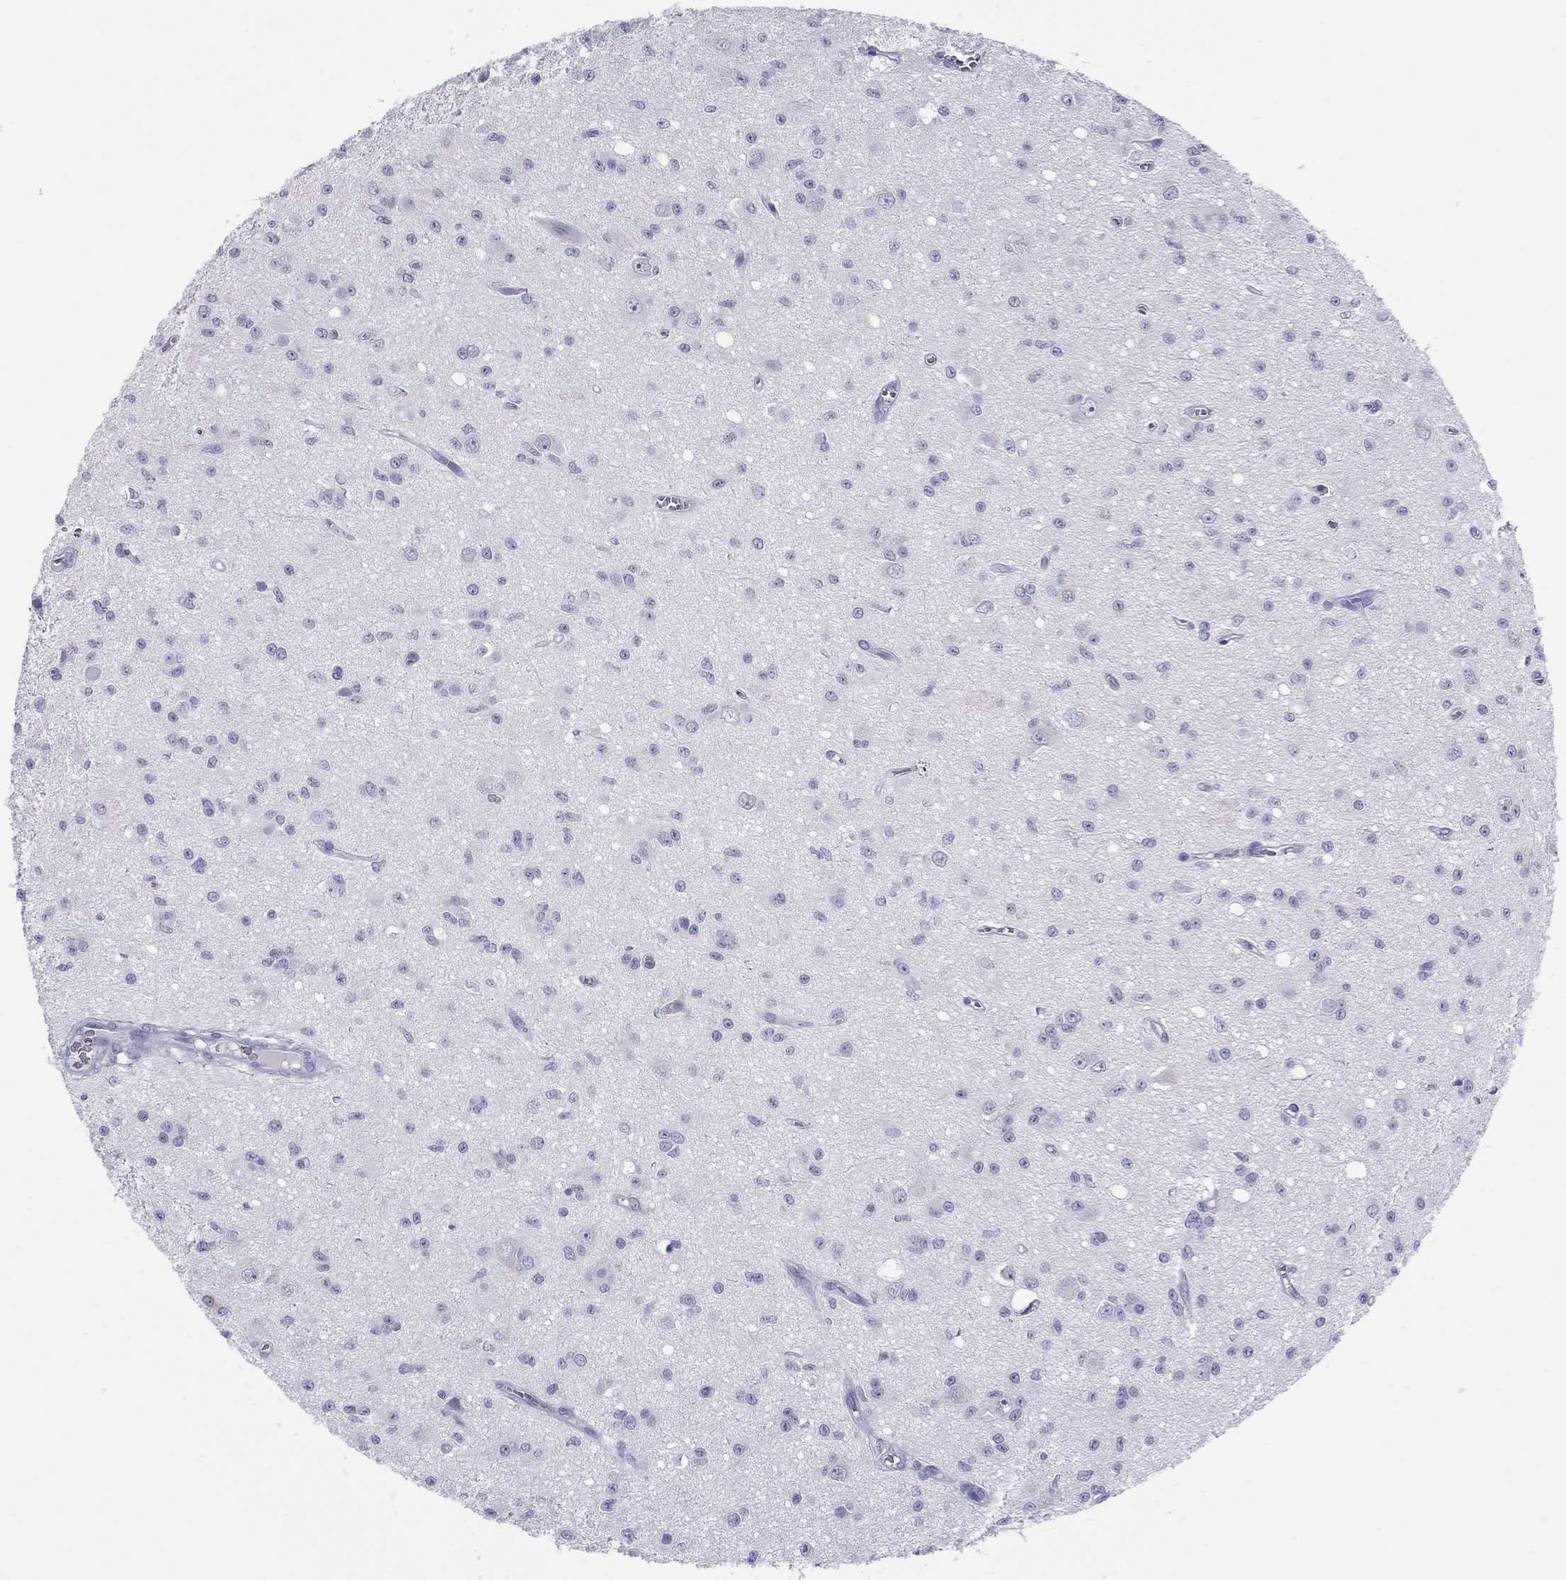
{"staining": {"intensity": "negative", "quantity": "none", "location": "none"}, "tissue": "glioma", "cell_type": "Tumor cells", "image_type": "cancer", "snomed": [{"axis": "morphology", "description": "Glioma, malignant, Low grade"}, {"axis": "topography", "description": "Brain"}], "caption": "DAB (3,3'-diaminobenzidine) immunohistochemical staining of human glioma reveals no significant expression in tumor cells.", "gene": "PSMB11", "patient": {"sex": "female", "age": 45}}